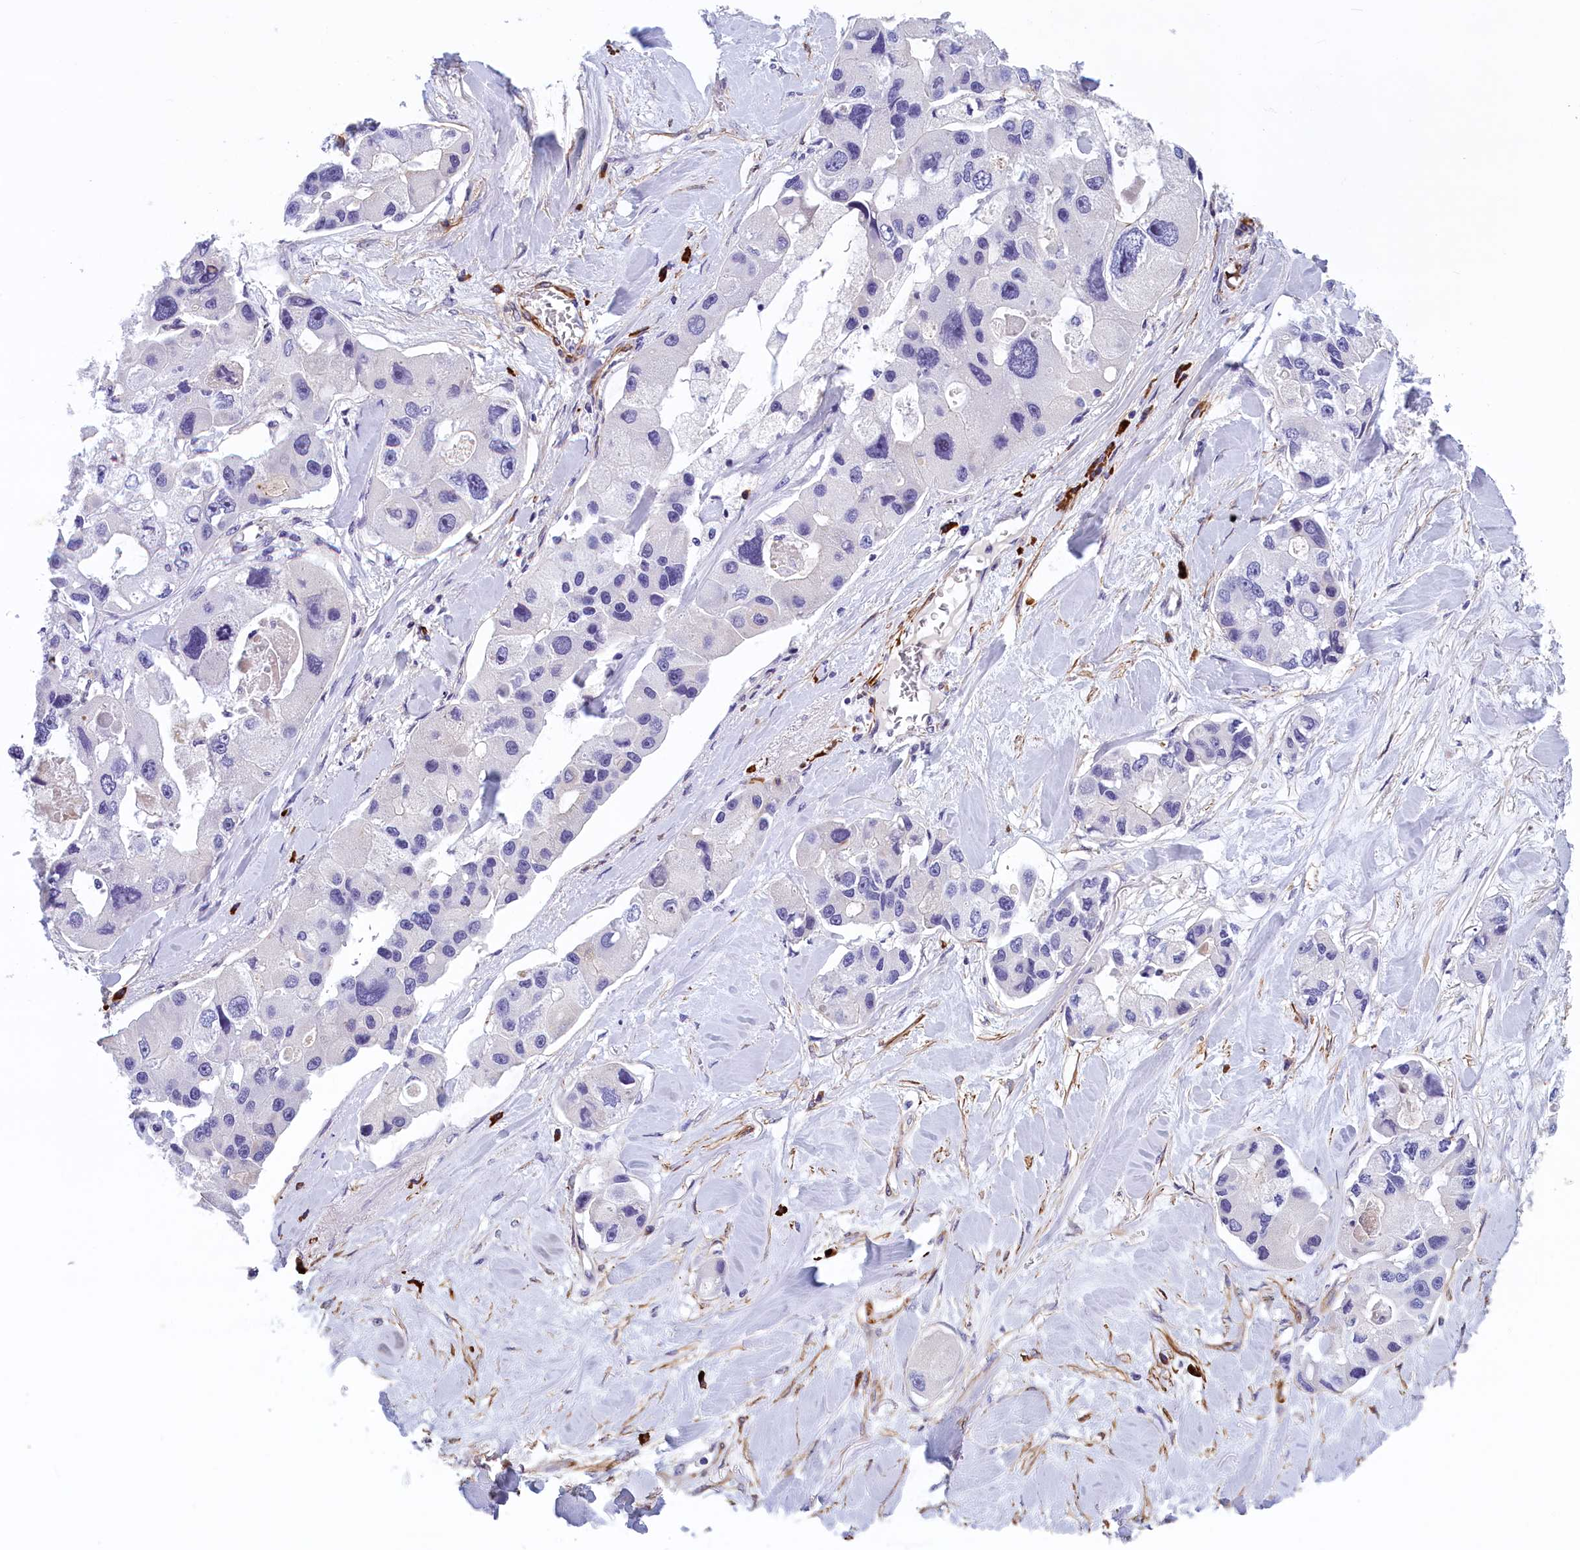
{"staining": {"intensity": "negative", "quantity": "none", "location": "none"}, "tissue": "lung cancer", "cell_type": "Tumor cells", "image_type": "cancer", "snomed": [{"axis": "morphology", "description": "Adenocarcinoma, NOS"}, {"axis": "topography", "description": "Lung"}], "caption": "A micrograph of human adenocarcinoma (lung) is negative for staining in tumor cells.", "gene": "BCL2L13", "patient": {"sex": "female", "age": 54}}